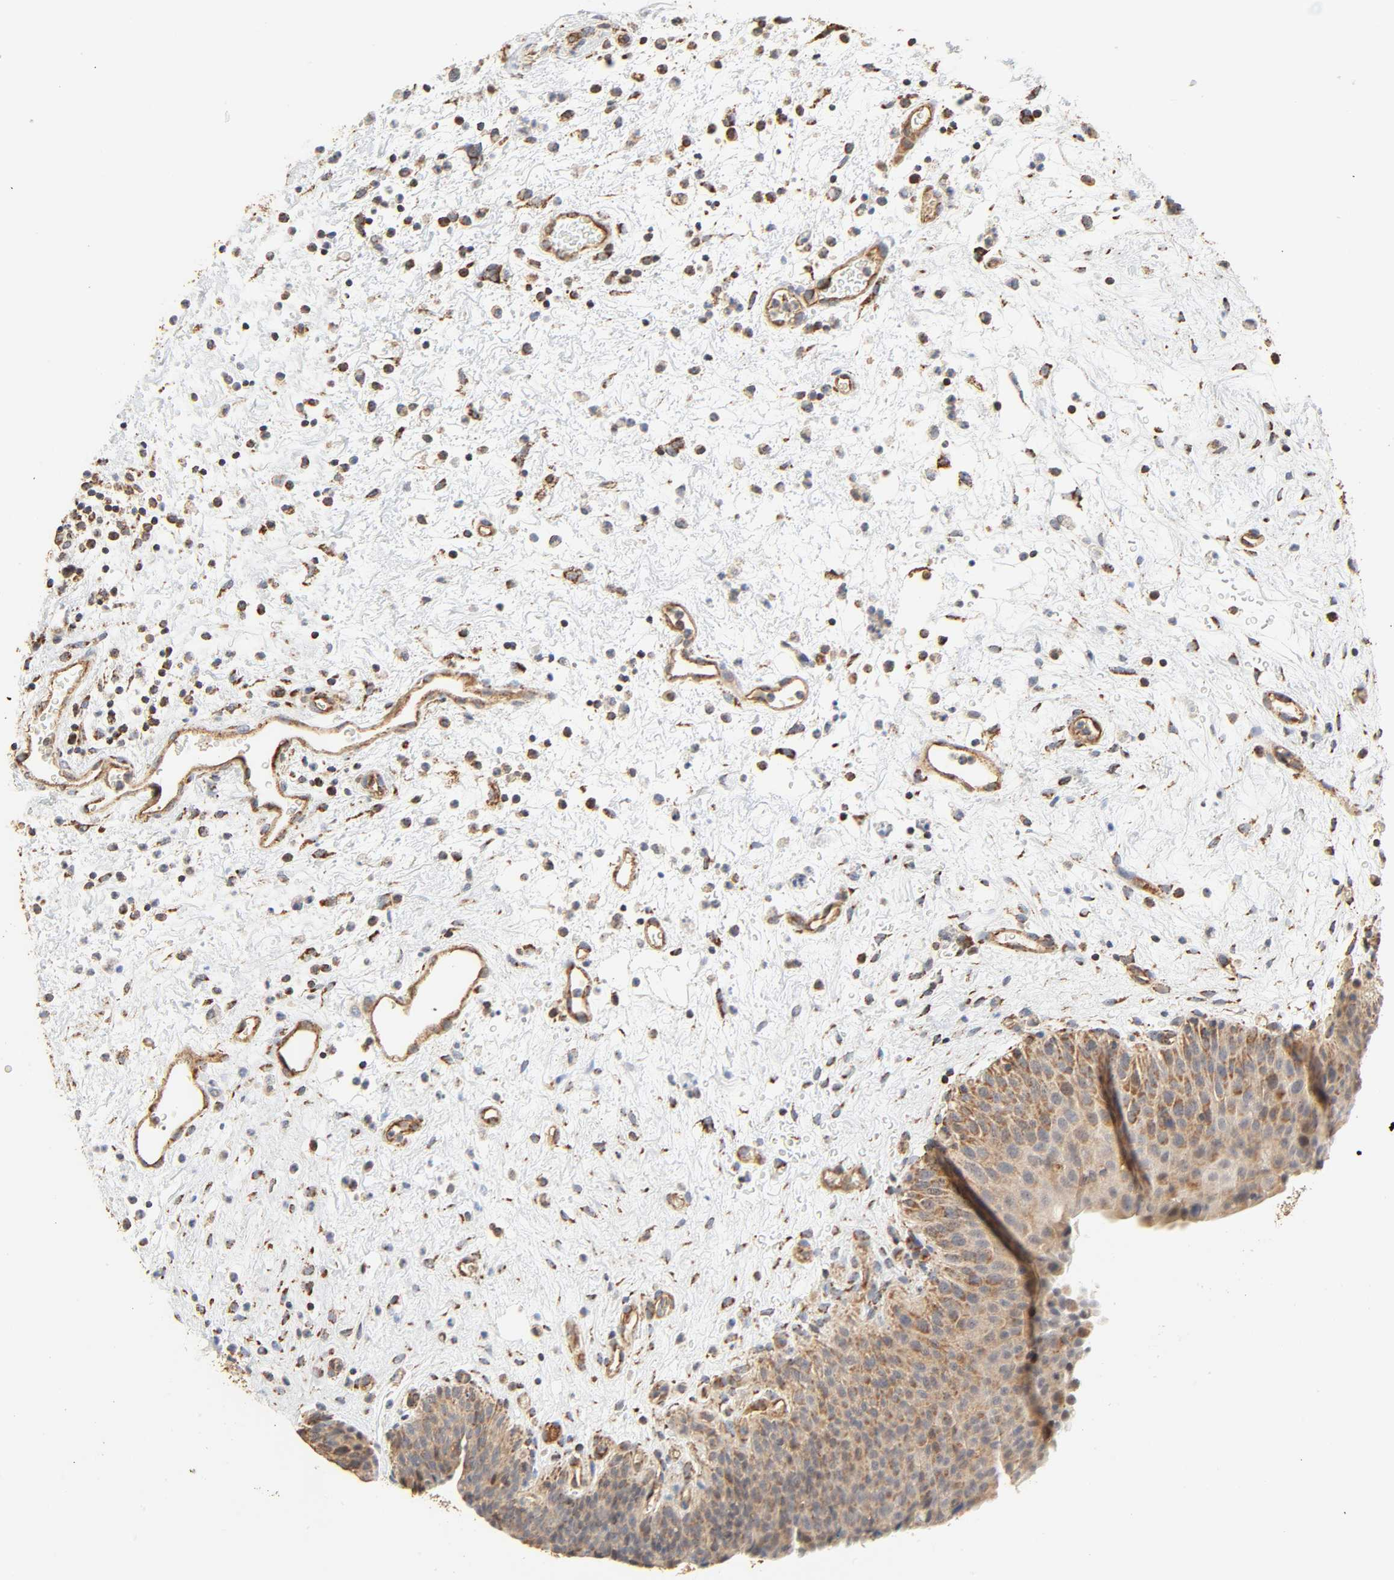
{"staining": {"intensity": "moderate", "quantity": ">75%", "location": "cytoplasmic/membranous"}, "tissue": "urinary bladder", "cell_type": "Urothelial cells", "image_type": "normal", "snomed": [{"axis": "morphology", "description": "Normal tissue, NOS"}, {"axis": "morphology", "description": "Dysplasia, NOS"}, {"axis": "topography", "description": "Urinary bladder"}], "caption": "The micrograph displays staining of normal urinary bladder, revealing moderate cytoplasmic/membranous protein staining (brown color) within urothelial cells.", "gene": "ZMAT5", "patient": {"sex": "male", "age": 35}}